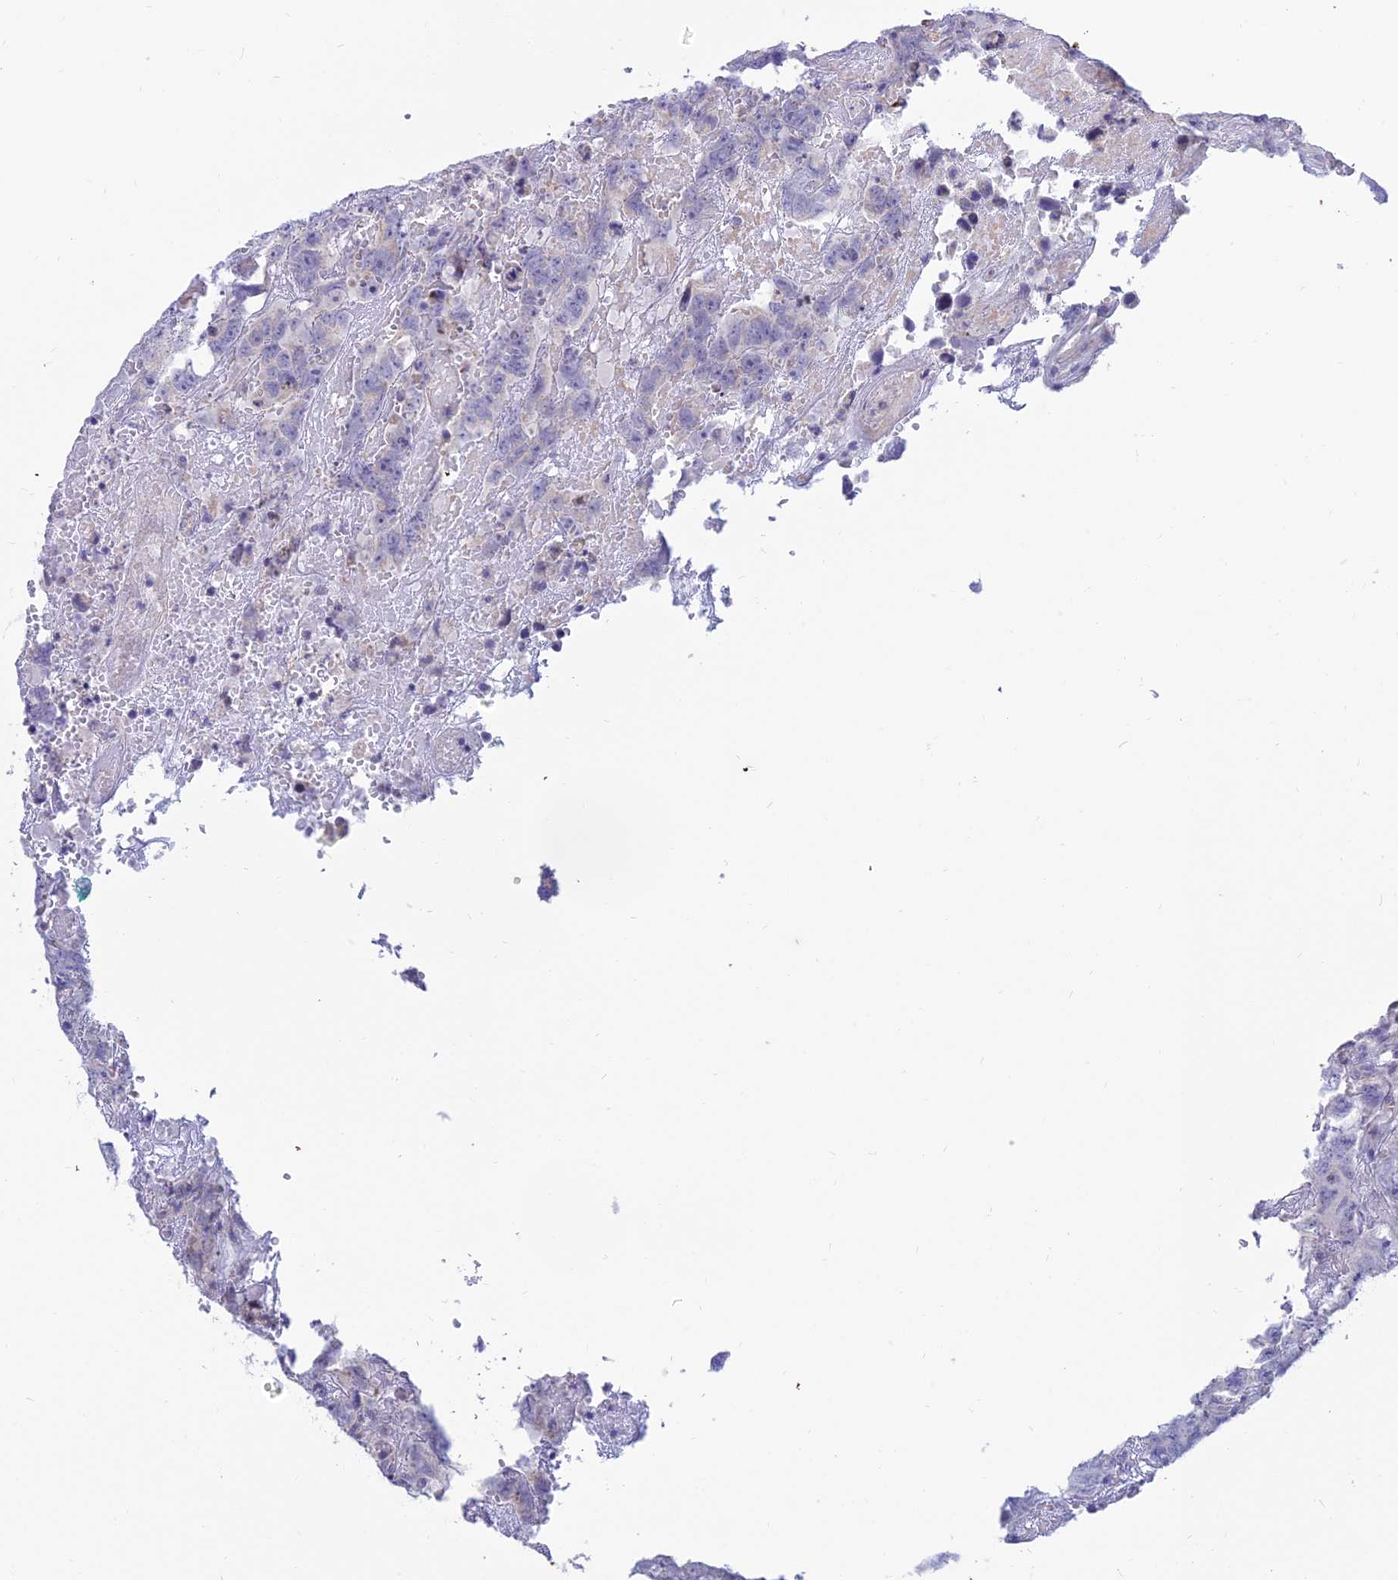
{"staining": {"intensity": "negative", "quantity": "none", "location": "none"}, "tissue": "testis cancer", "cell_type": "Tumor cells", "image_type": "cancer", "snomed": [{"axis": "morphology", "description": "Carcinoma, Embryonal, NOS"}, {"axis": "topography", "description": "Testis"}], "caption": "The immunohistochemistry image has no significant expression in tumor cells of embryonal carcinoma (testis) tissue.", "gene": "CFAP206", "patient": {"sex": "male", "age": 45}}